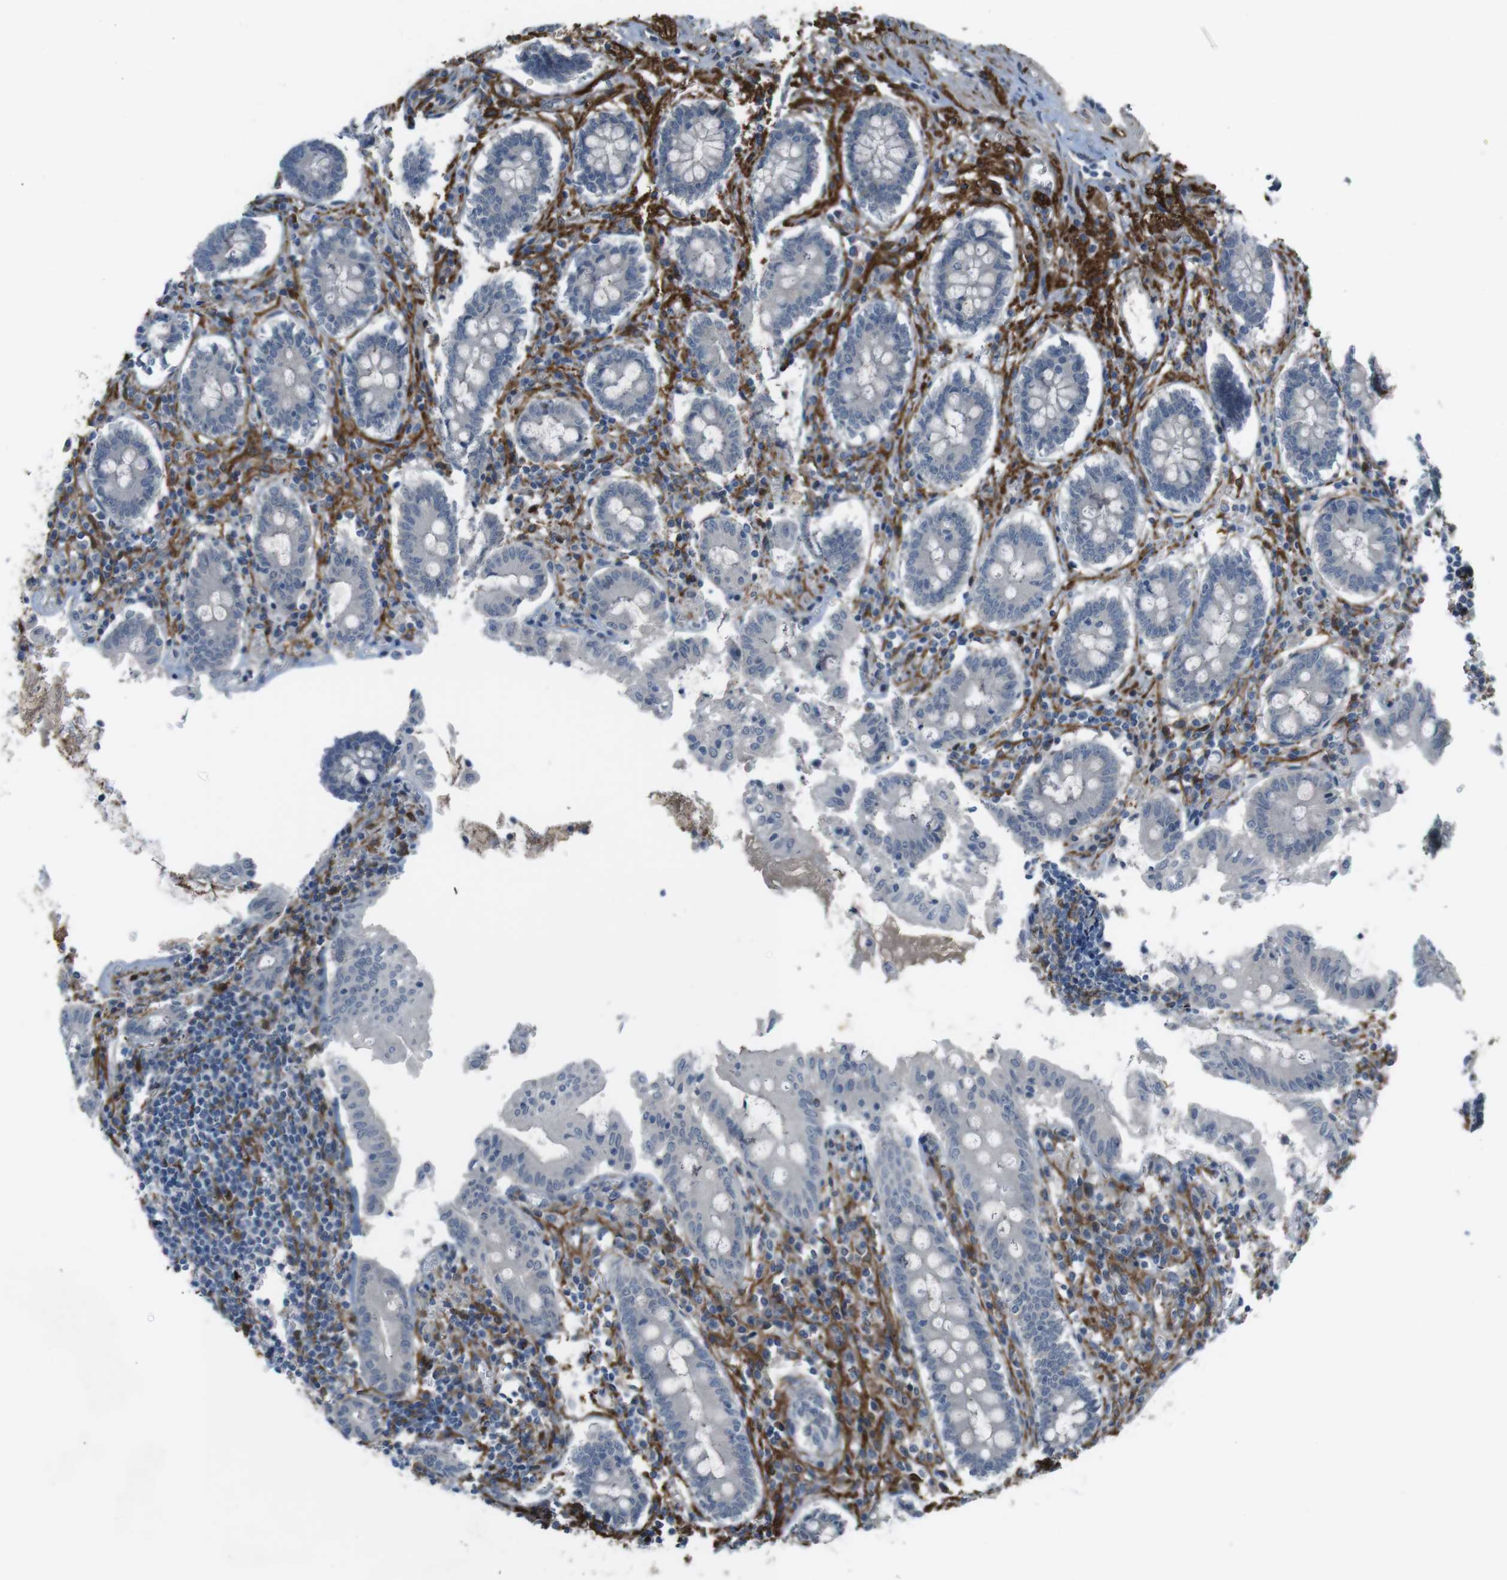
{"staining": {"intensity": "negative", "quantity": "none", "location": "none"}, "tissue": "appendix", "cell_type": "Glandular cells", "image_type": "normal", "snomed": [{"axis": "morphology", "description": "Normal tissue, NOS"}, {"axis": "topography", "description": "Appendix"}], "caption": "This photomicrograph is of normal appendix stained with IHC to label a protein in brown with the nuclei are counter-stained blue. There is no staining in glandular cells. Nuclei are stained in blue.", "gene": "ANK2", "patient": {"sex": "female", "age": 50}}